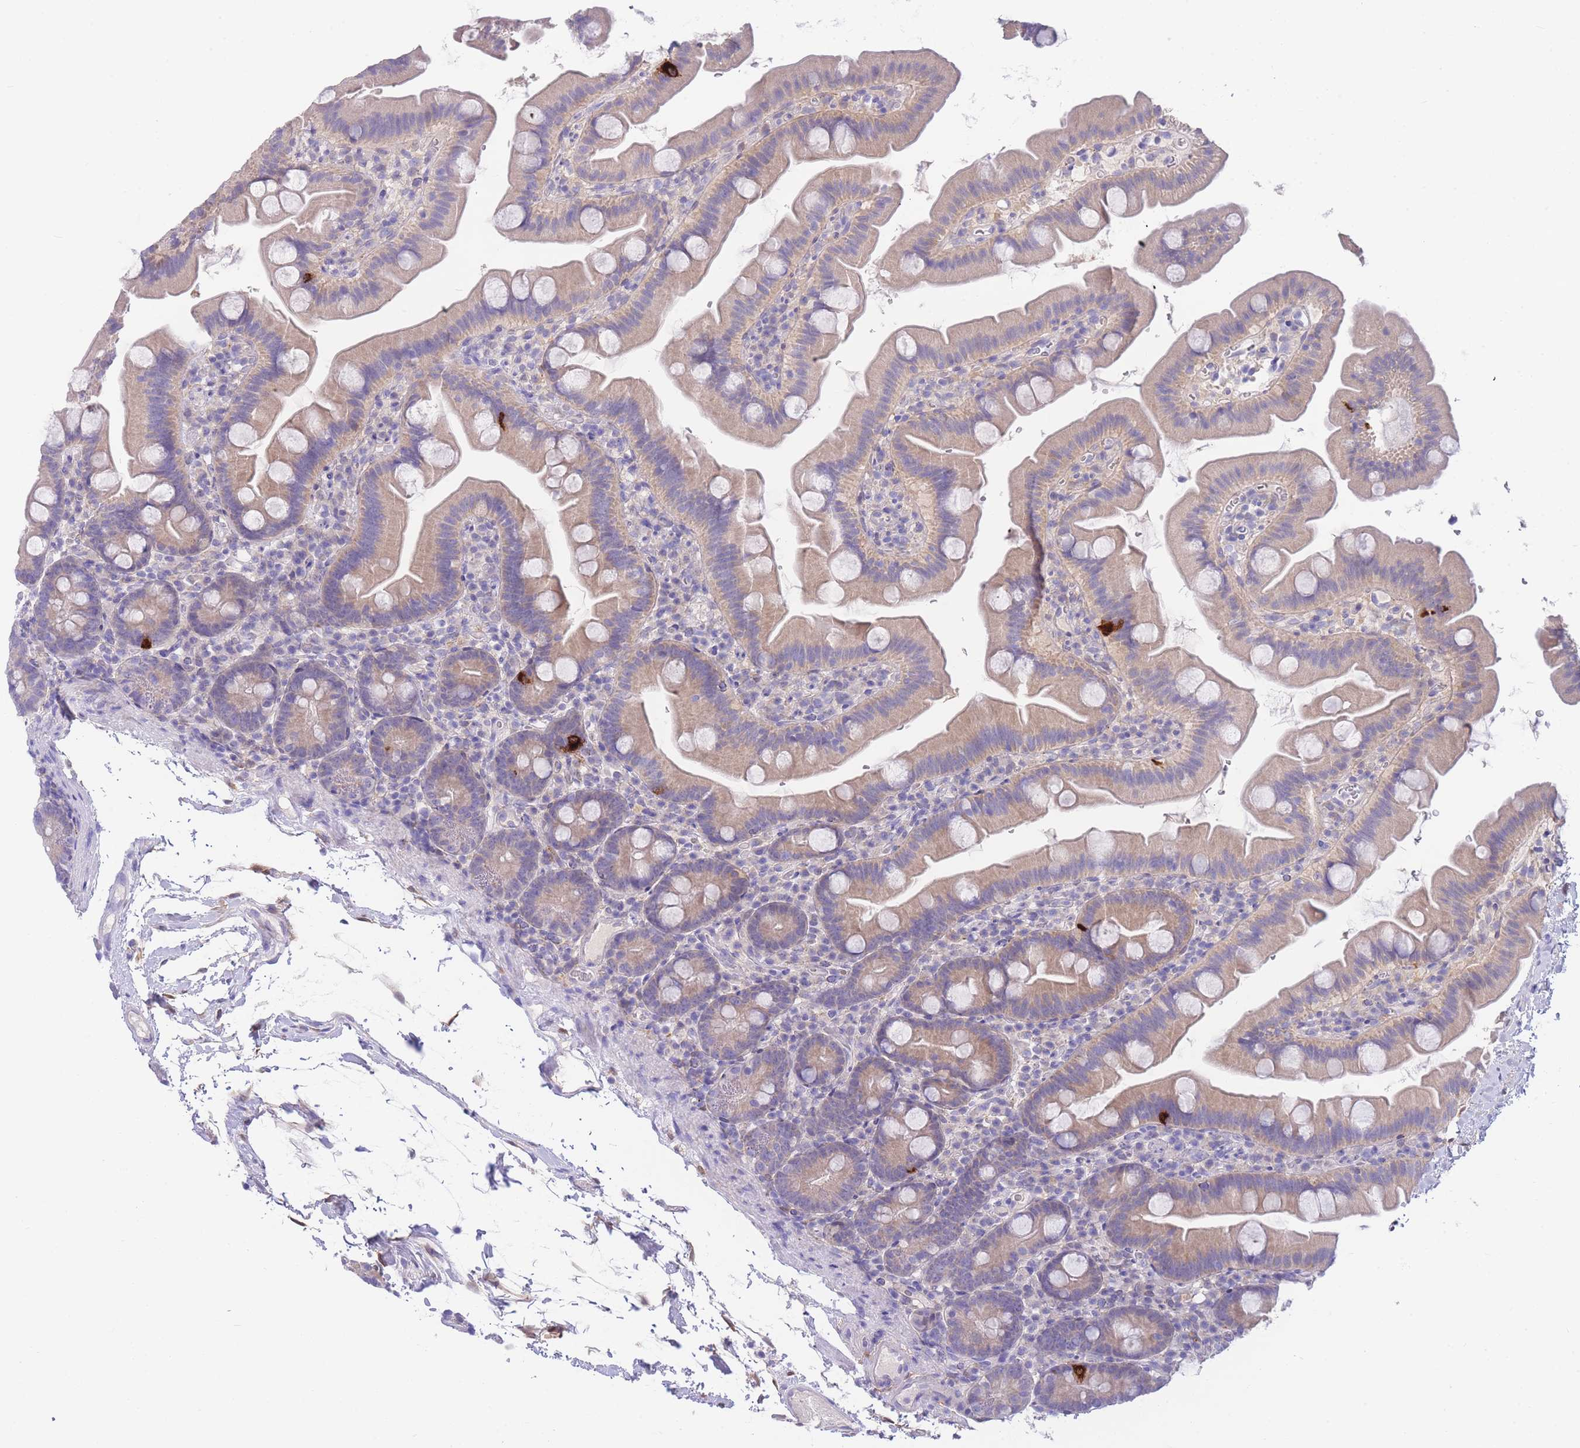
{"staining": {"intensity": "weak", "quantity": "25%-75%", "location": "cytoplasmic/membranous"}, "tissue": "small intestine", "cell_type": "Glandular cells", "image_type": "normal", "snomed": [{"axis": "morphology", "description": "Normal tissue, NOS"}, {"axis": "topography", "description": "Small intestine"}], "caption": "Immunohistochemistry (IHC) photomicrograph of benign human small intestine stained for a protein (brown), which displays low levels of weak cytoplasmic/membranous positivity in approximately 25%-75% of glandular cells.", "gene": "PCDHB3", "patient": {"sex": "female", "age": 68}}